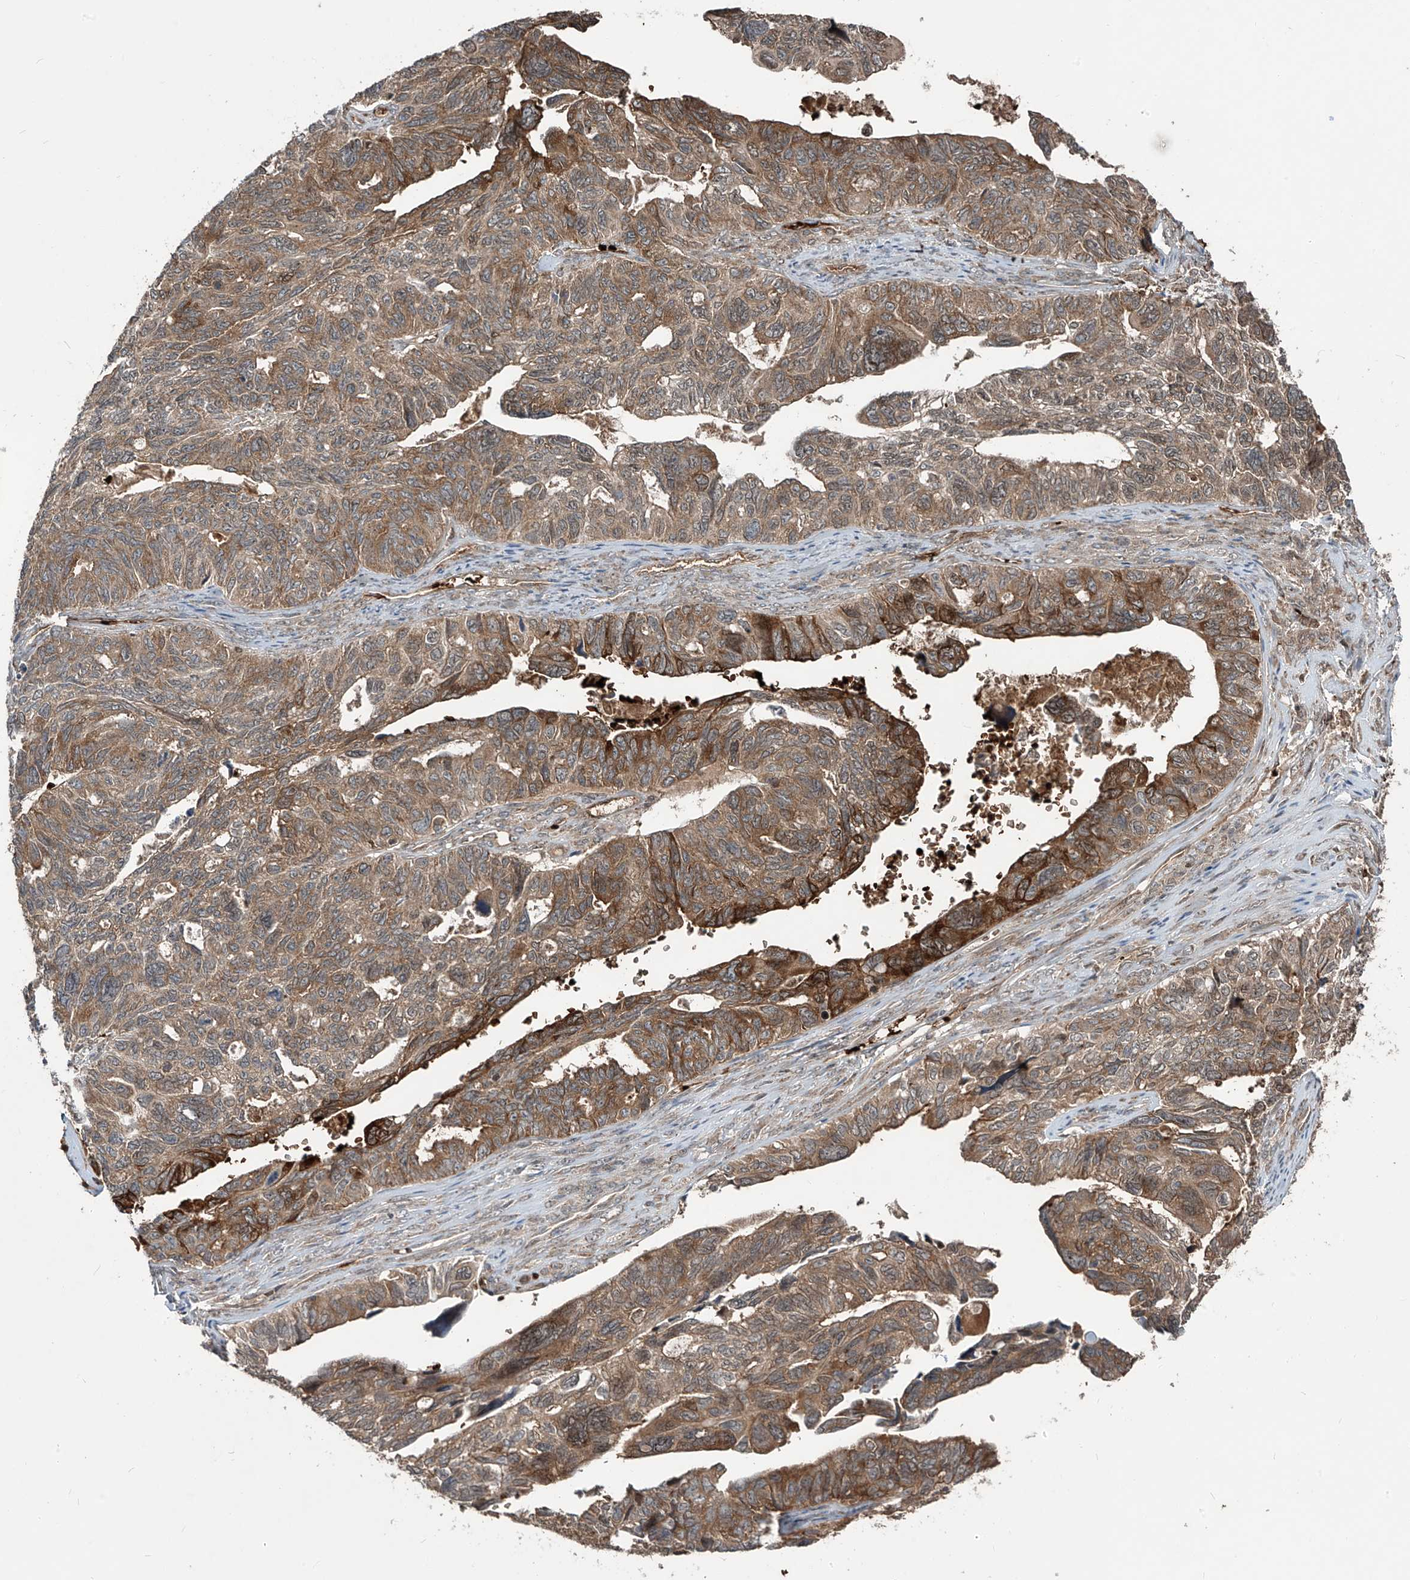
{"staining": {"intensity": "moderate", "quantity": ">75%", "location": "cytoplasmic/membranous"}, "tissue": "ovarian cancer", "cell_type": "Tumor cells", "image_type": "cancer", "snomed": [{"axis": "morphology", "description": "Cystadenocarcinoma, serous, NOS"}, {"axis": "topography", "description": "Ovary"}], "caption": "Immunohistochemistry of human ovarian cancer (serous cystadenocarcinoma) demonstrates medium levels of moderate cytoplasmic/membranous staining in approximately >75% of tumor cells. (DAB IHC, brown staining for protein, blue staining for nuclei).", "gene": "ZDHHC9", "patient": {"sex": "female", "age": 79}}